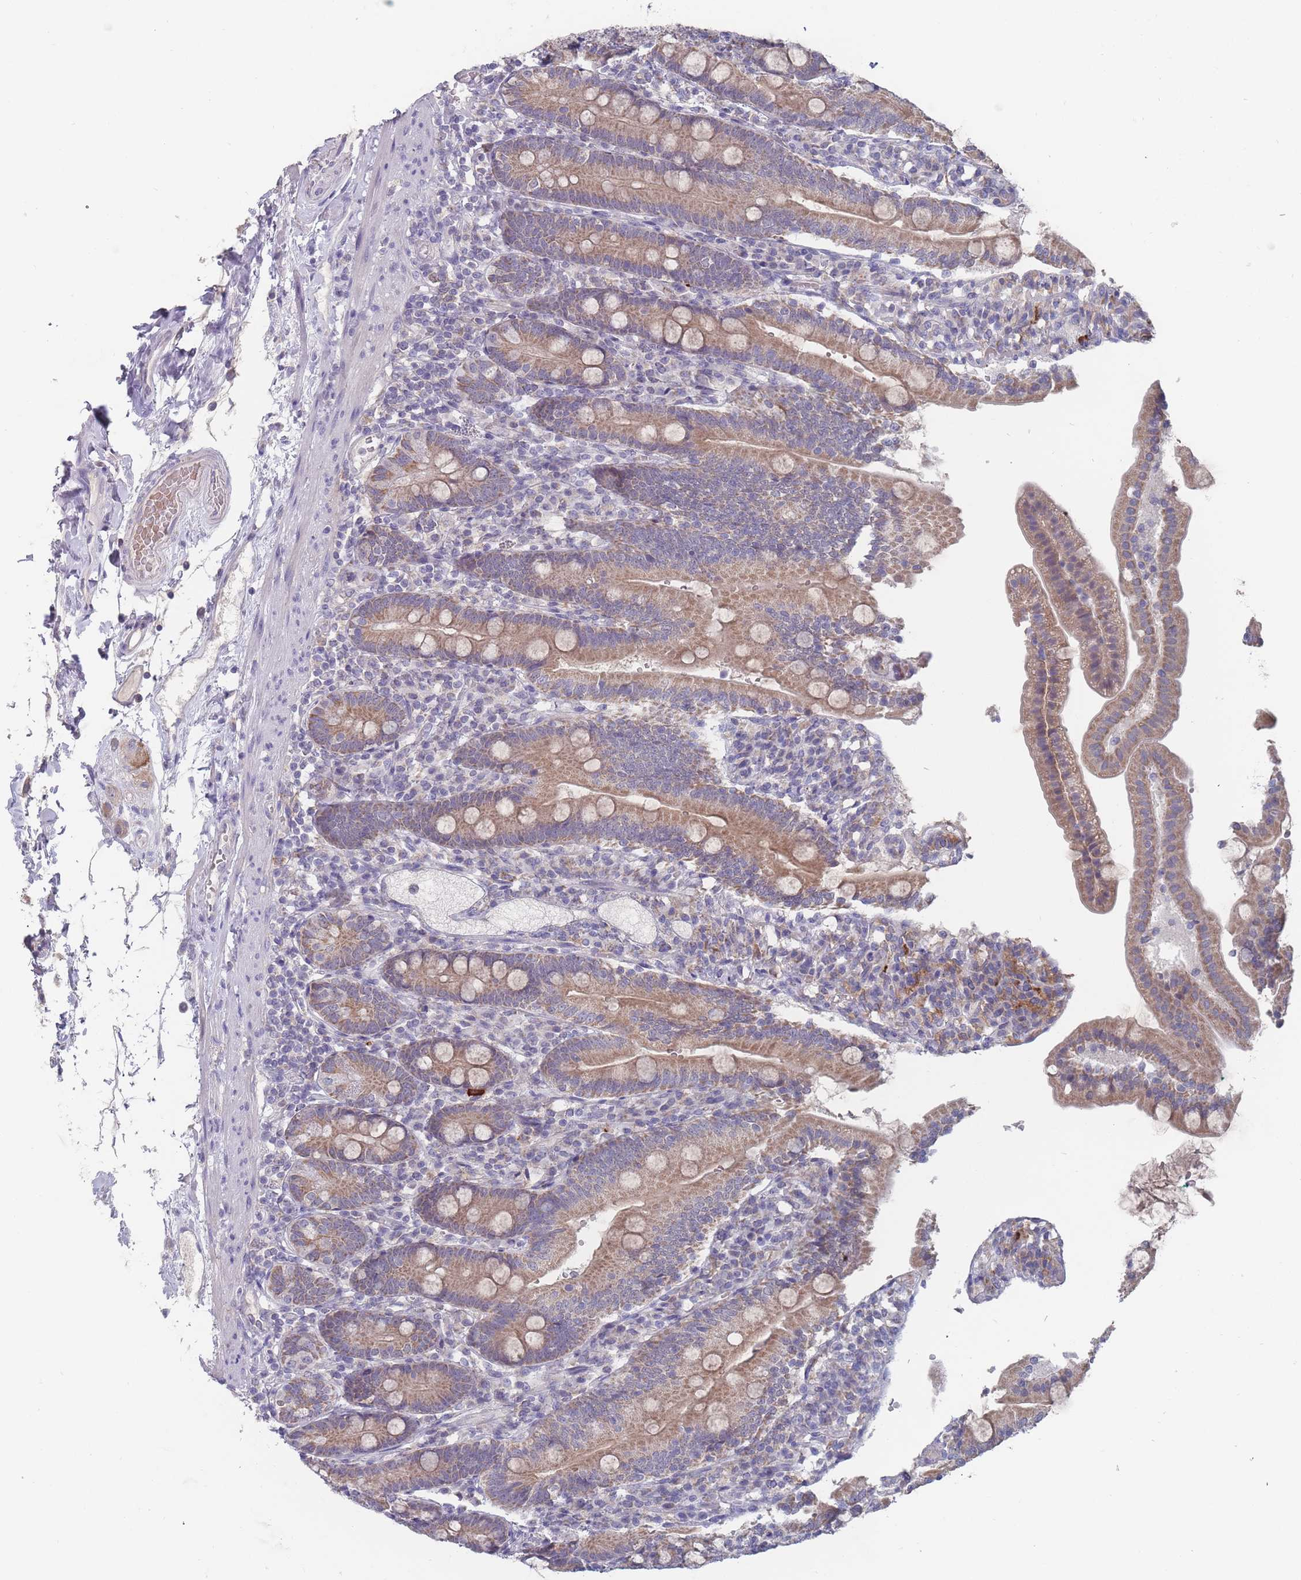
{"staining": {"intensity": "moderate", "quantity": ">75%", "location": "cytoplasmic/membranous"}, "tissue": "duodenum", "cell_type": "Glandular cells", "image_type": "normal", "snomed": [{"axis": "morphology", "description": "Normal tissue, NOS"}, {"axis": "topography", "description": "Duodenum"}], "caption": "Immunohistochemistry (IHC) micrograph of normal human duodenum stained for a protein (brown), which demonstrates medium levels of moderate cytoplasmic/membranous staining in approximately >75% of glandular cells.", "gene": "PEX7", "patient": {"sex": "female", "age": 67}}